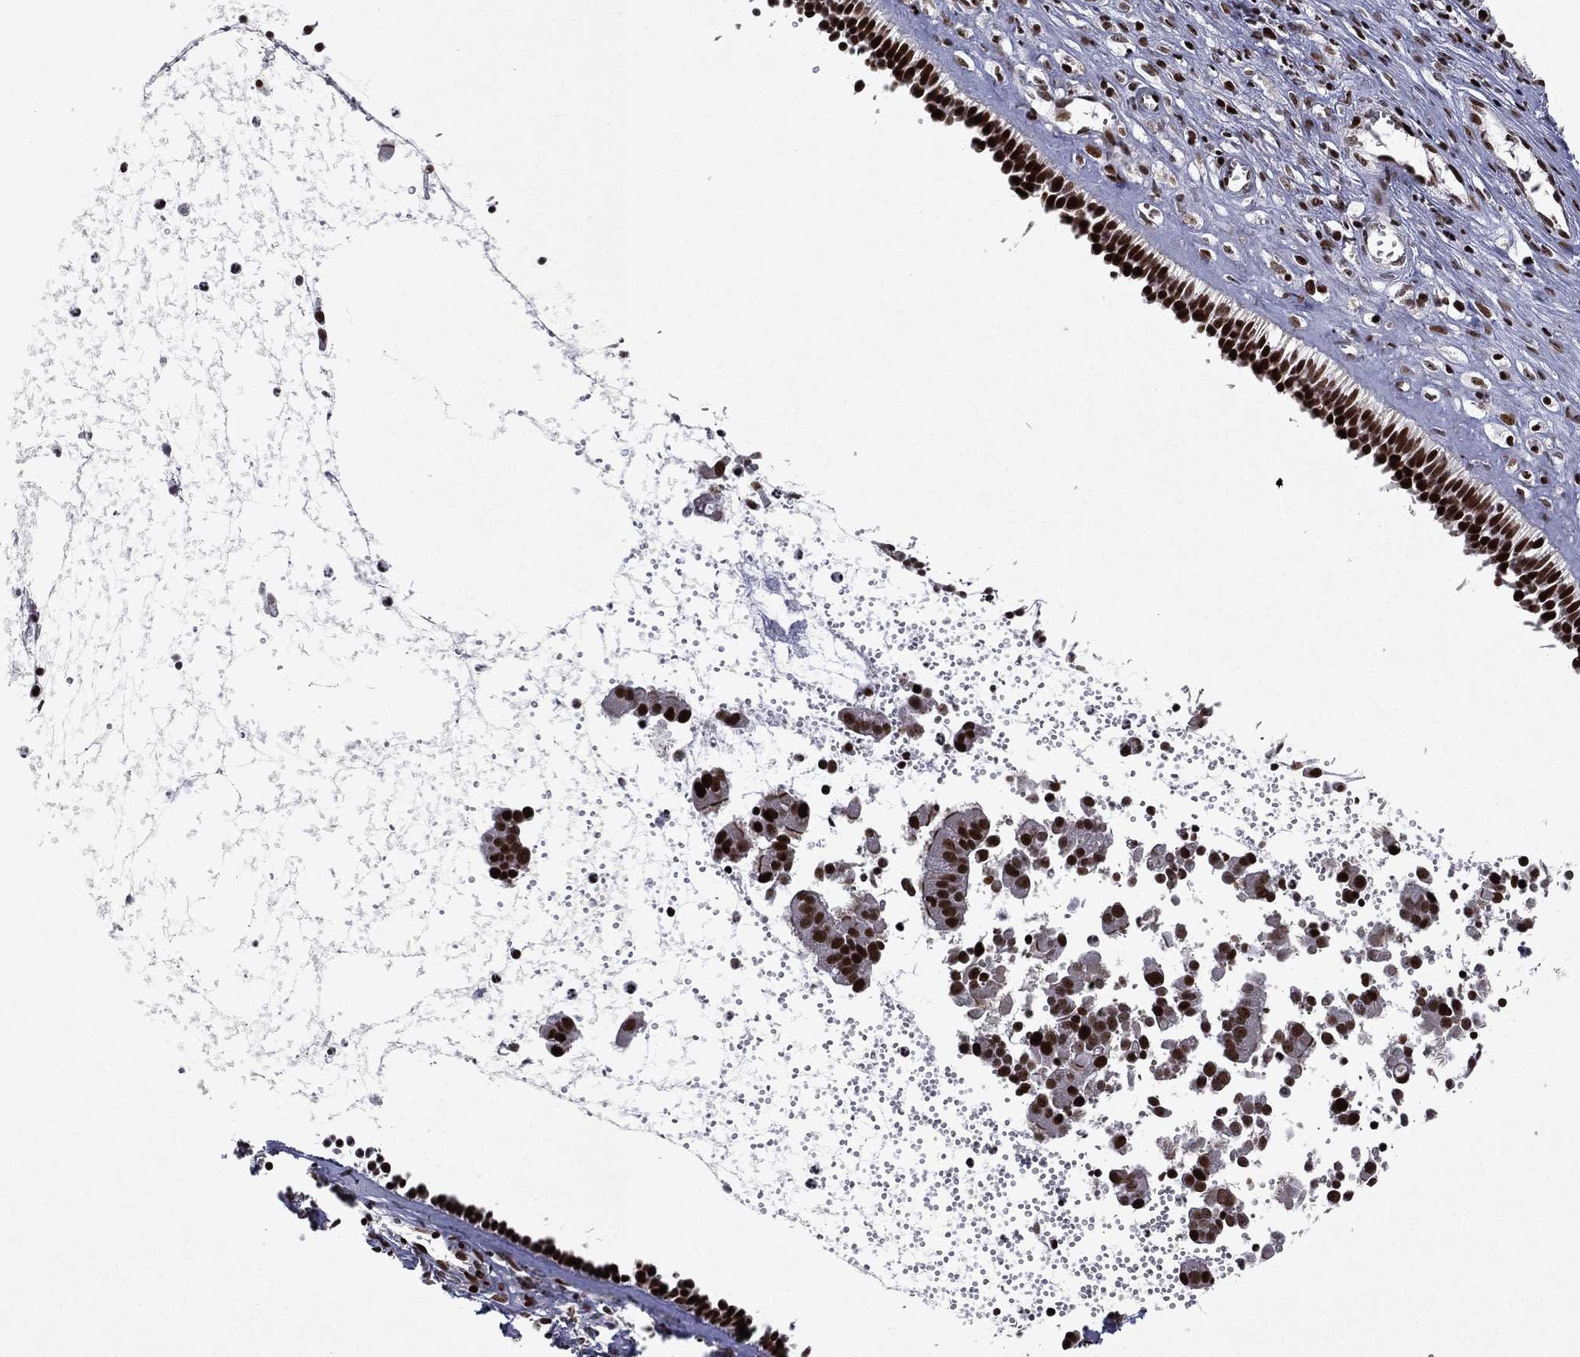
{"staining": {"intensity": "strong", "quantity": ">75%", "location": "nuclear"}, "tissue": "nasopharynx", "cell_type": "Respiratory epithelial cells", "image_type": "normal", "snomed": [{"axis": "morphology", "description": "Normal tissue, NOS"}, {"axis": "topography", "description": "Nasopharynx"}], "caption": "Strong nuclear expression for a protein is identified in approximately >75% of respiratory epithelial cells of benign nasopharynx using immunohistochemistry (IHC).", "gene": "RTF1", "patient": {"sex": "male", "age": 61}}